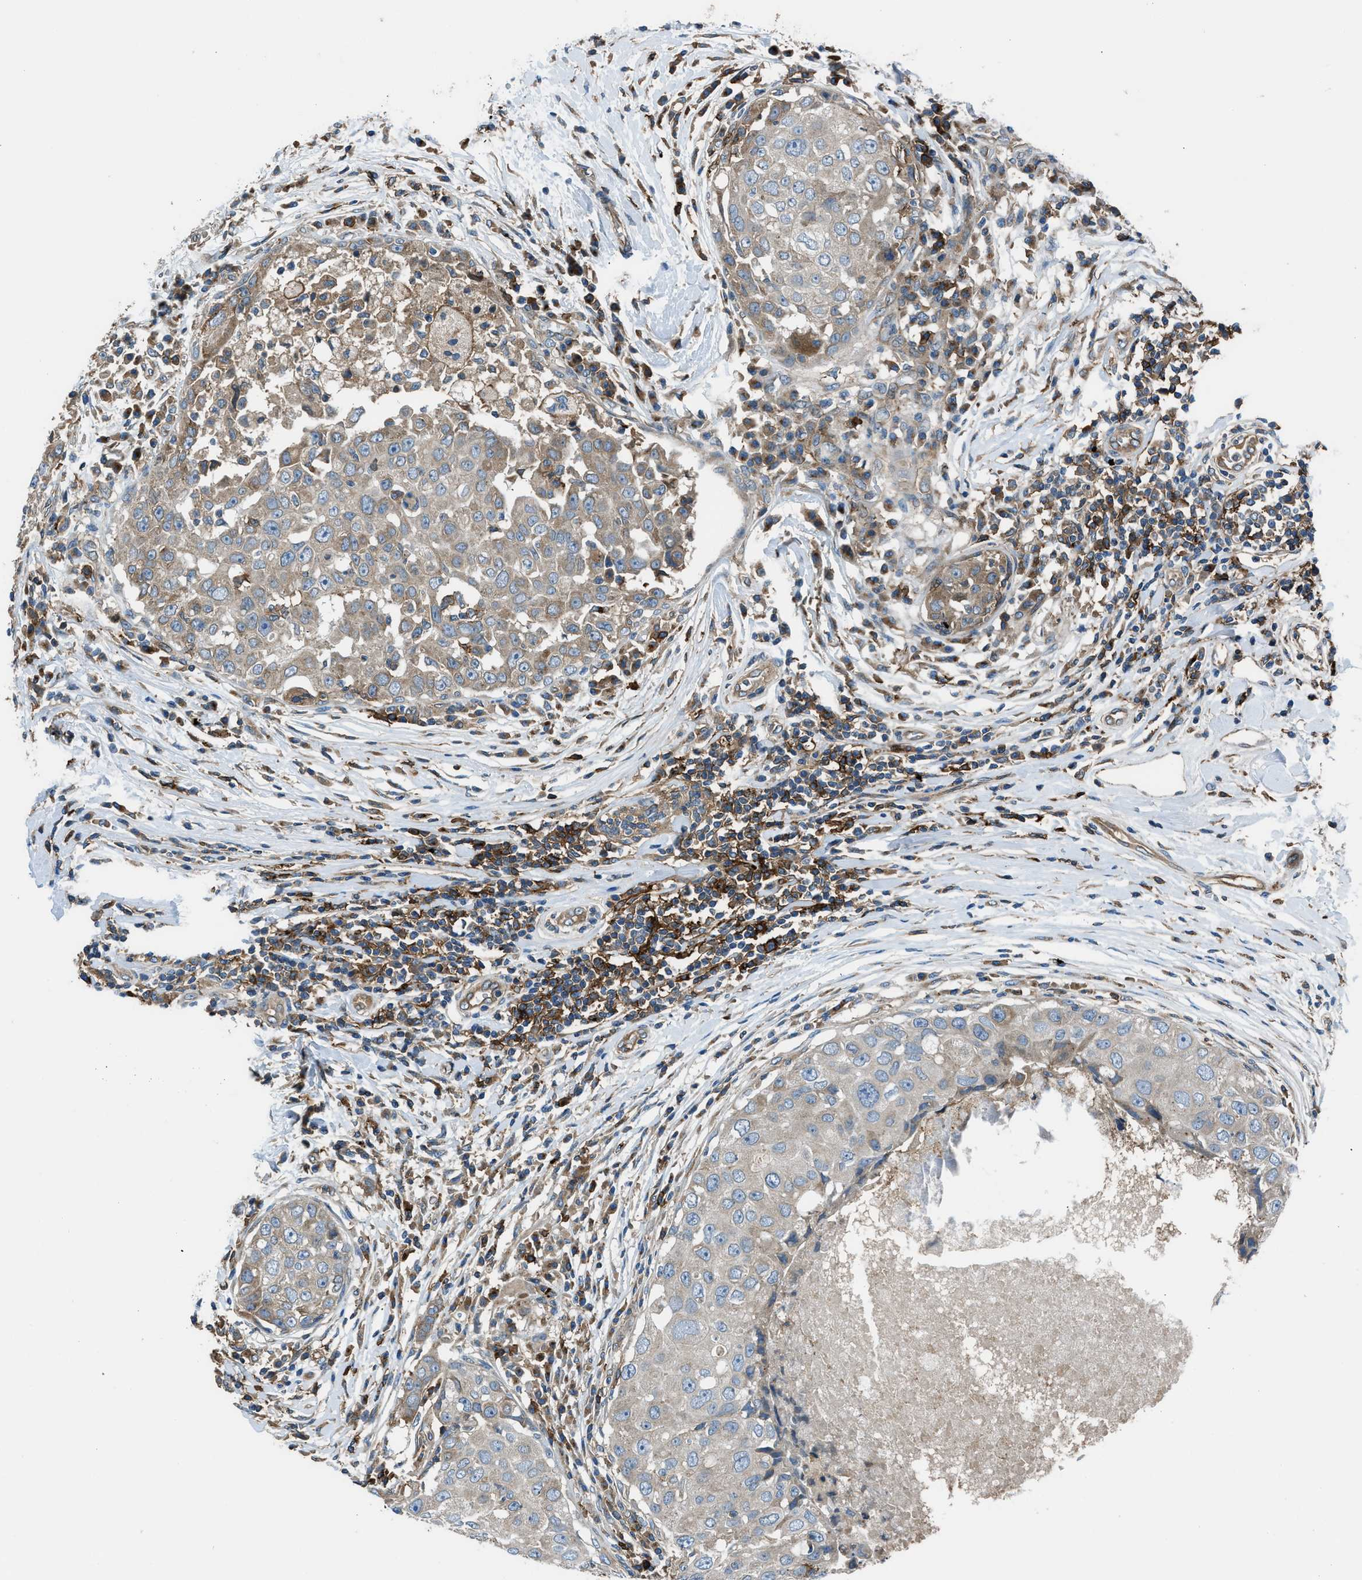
{"staining": {"intensity": "weak", "quantity": "25%-75%", "location": "cytoplasmic/membranous"}, "tissue": "breast cancer", "cell_type": "Tumor cells", "image_type": "cancer", "snomed": [{"axis": "morphology", "description": "Duct carcinoma"}, {"axis": "topography", "description": "Breast"}], "caption": "High-magnification brightfield microscopy of breast infiltrating ductal carcinoma stained with DAB (3,3'-diaminobenzidine) (brown) and counterstained with hematoxylin (blue). tumor cells exhibit weak cytoplasmic/membranous positivity is appreciated in about25%-75% of cells.", "gene": "LMBR1", "patient": {"sex": "female", "age": 27}}